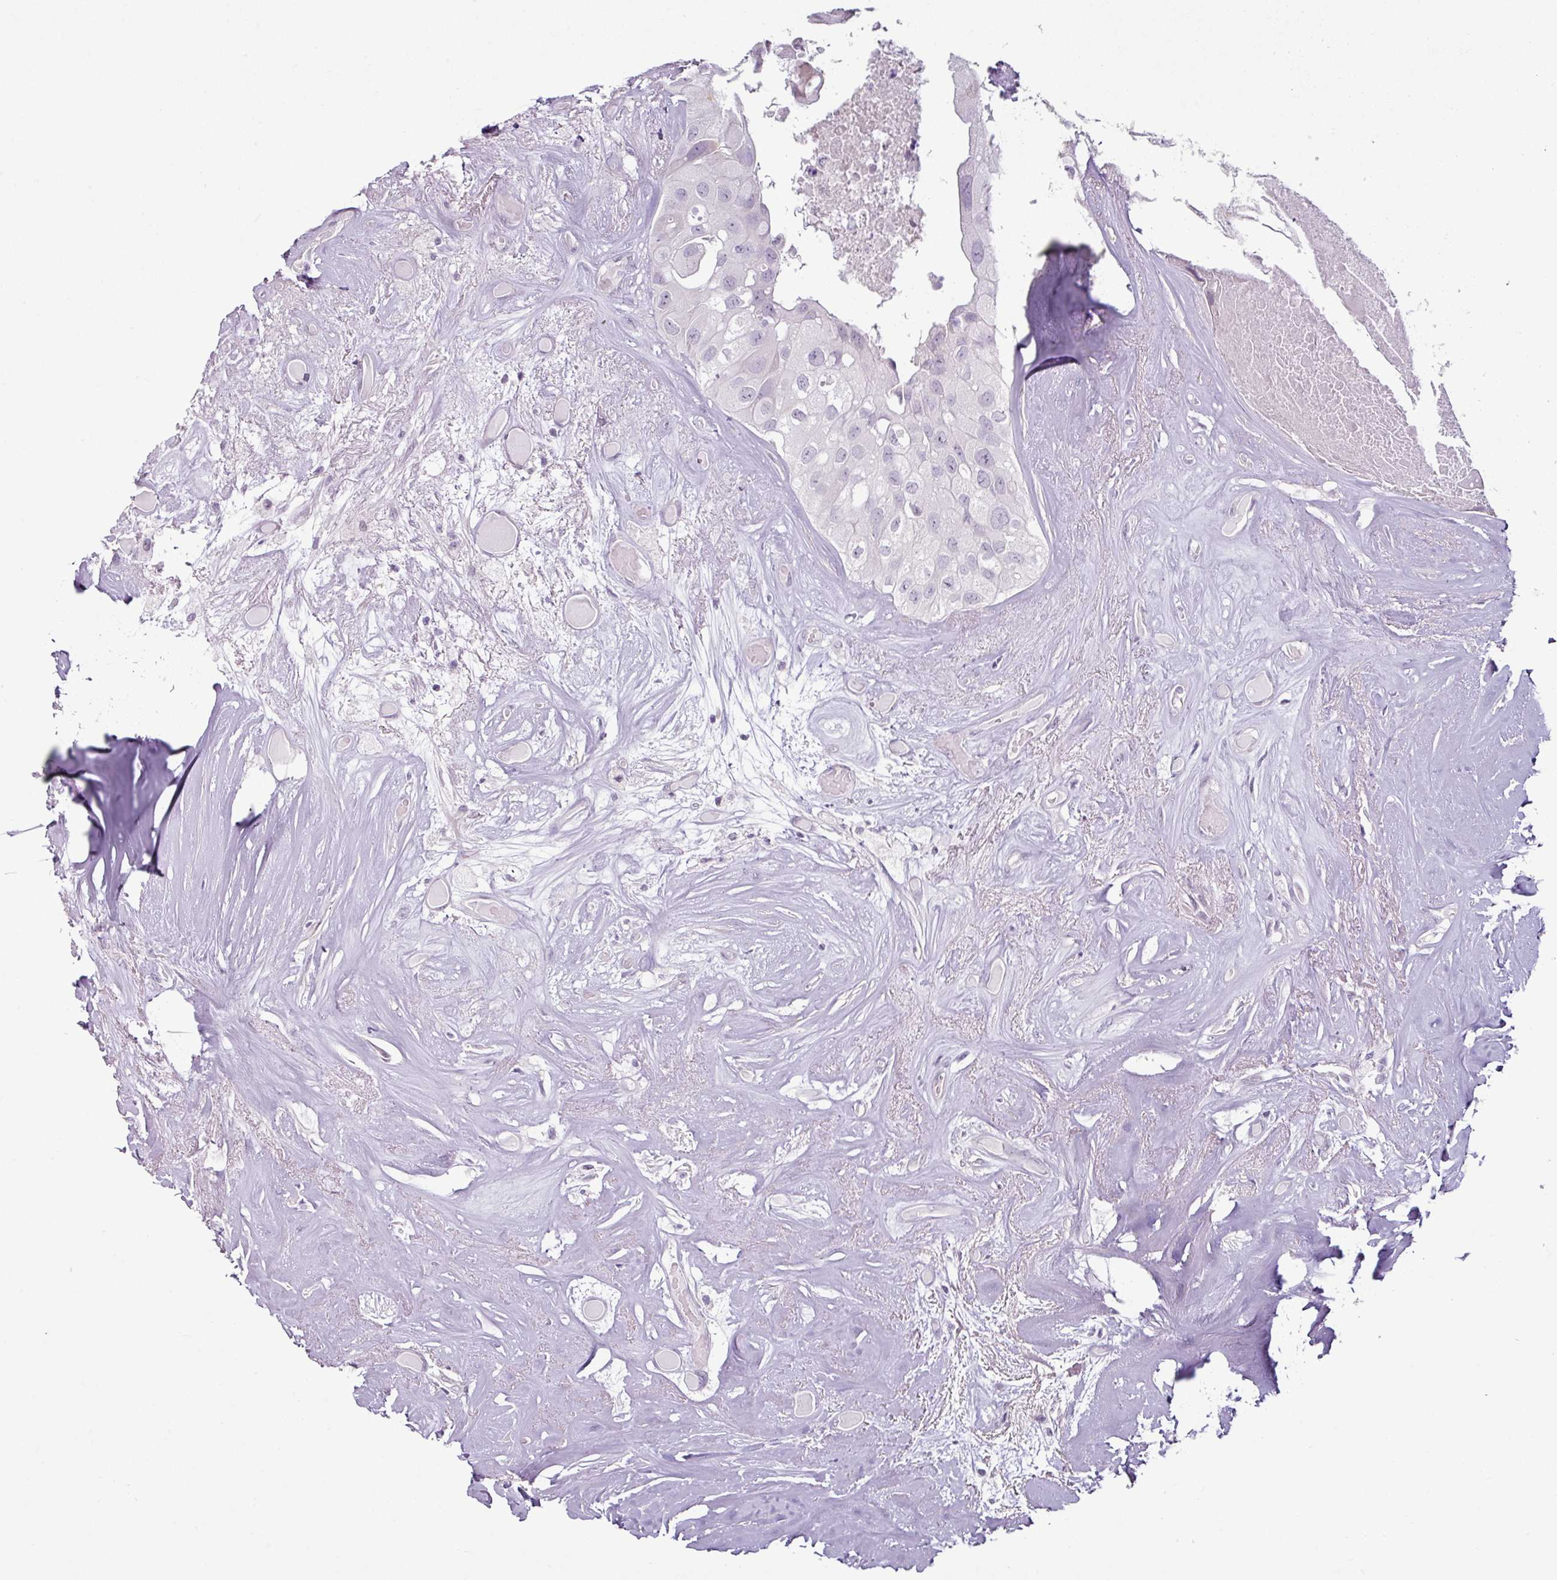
{"staining": {"intensity": "negative", "quantity": "none", "location": "none"}, "tissue": "head and neck cancer", "cell_type": "Tumor cells", "image_type": "cancer", "snomed": [{"axis": "morphology", "description": "Adenocarcinoma, NOS"}, {"axis": "morphology", "description": "Adenocarcinoma, metastatic, NOS"}, {"axis": "topography", "description": "Head-Neck"}], "caption": "Photomicrograph shows no protein staining in tumor cells of head and neck cancer tissue.", "gene": "OR52D1", "patient": {"sex": "male", "age": 75}}